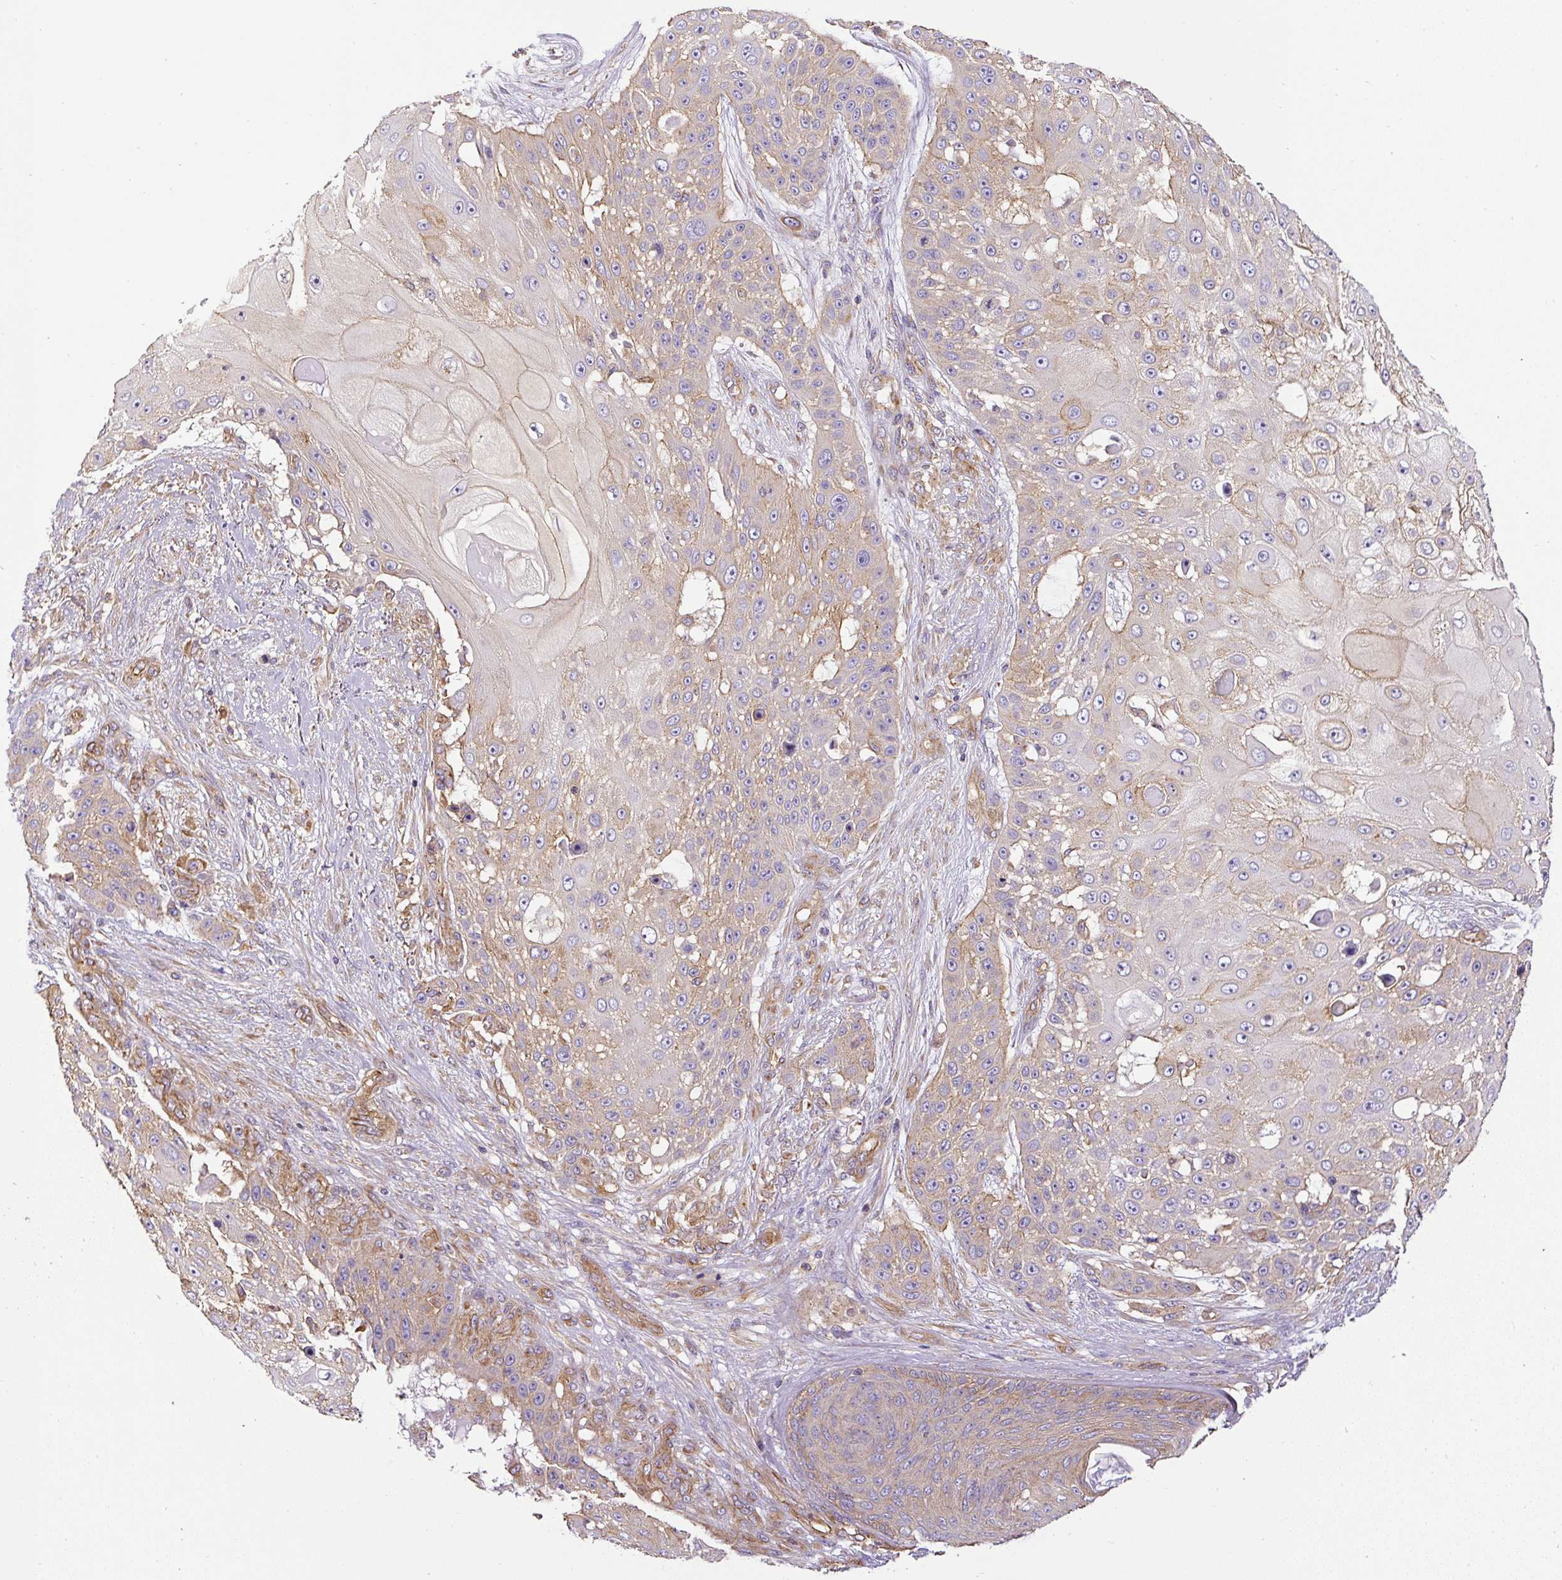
{"staining": {"intensity": "weak", "quantity": "<25%", "location": "cytoplasmic/membranous"}, "tissue": "skin cancer", "cell_type": "Tumor cells", "image_type": "cancer", "snomed": [{"axis": "morphology", "description": "Squamous cell carcinoma, NOS"}, {"axis": "topography", "description": "Skin"}], "caption": "DAB (3,3'-diaminobenzidine) immunohistochemical staining of human skin cancer exhibits no significant expression in tumor cells. (Immunohistochemistry, brightfield microscopy, high magnification).", "gene": "DCTN1", "patient": {"sex": "female", "age": 86}}